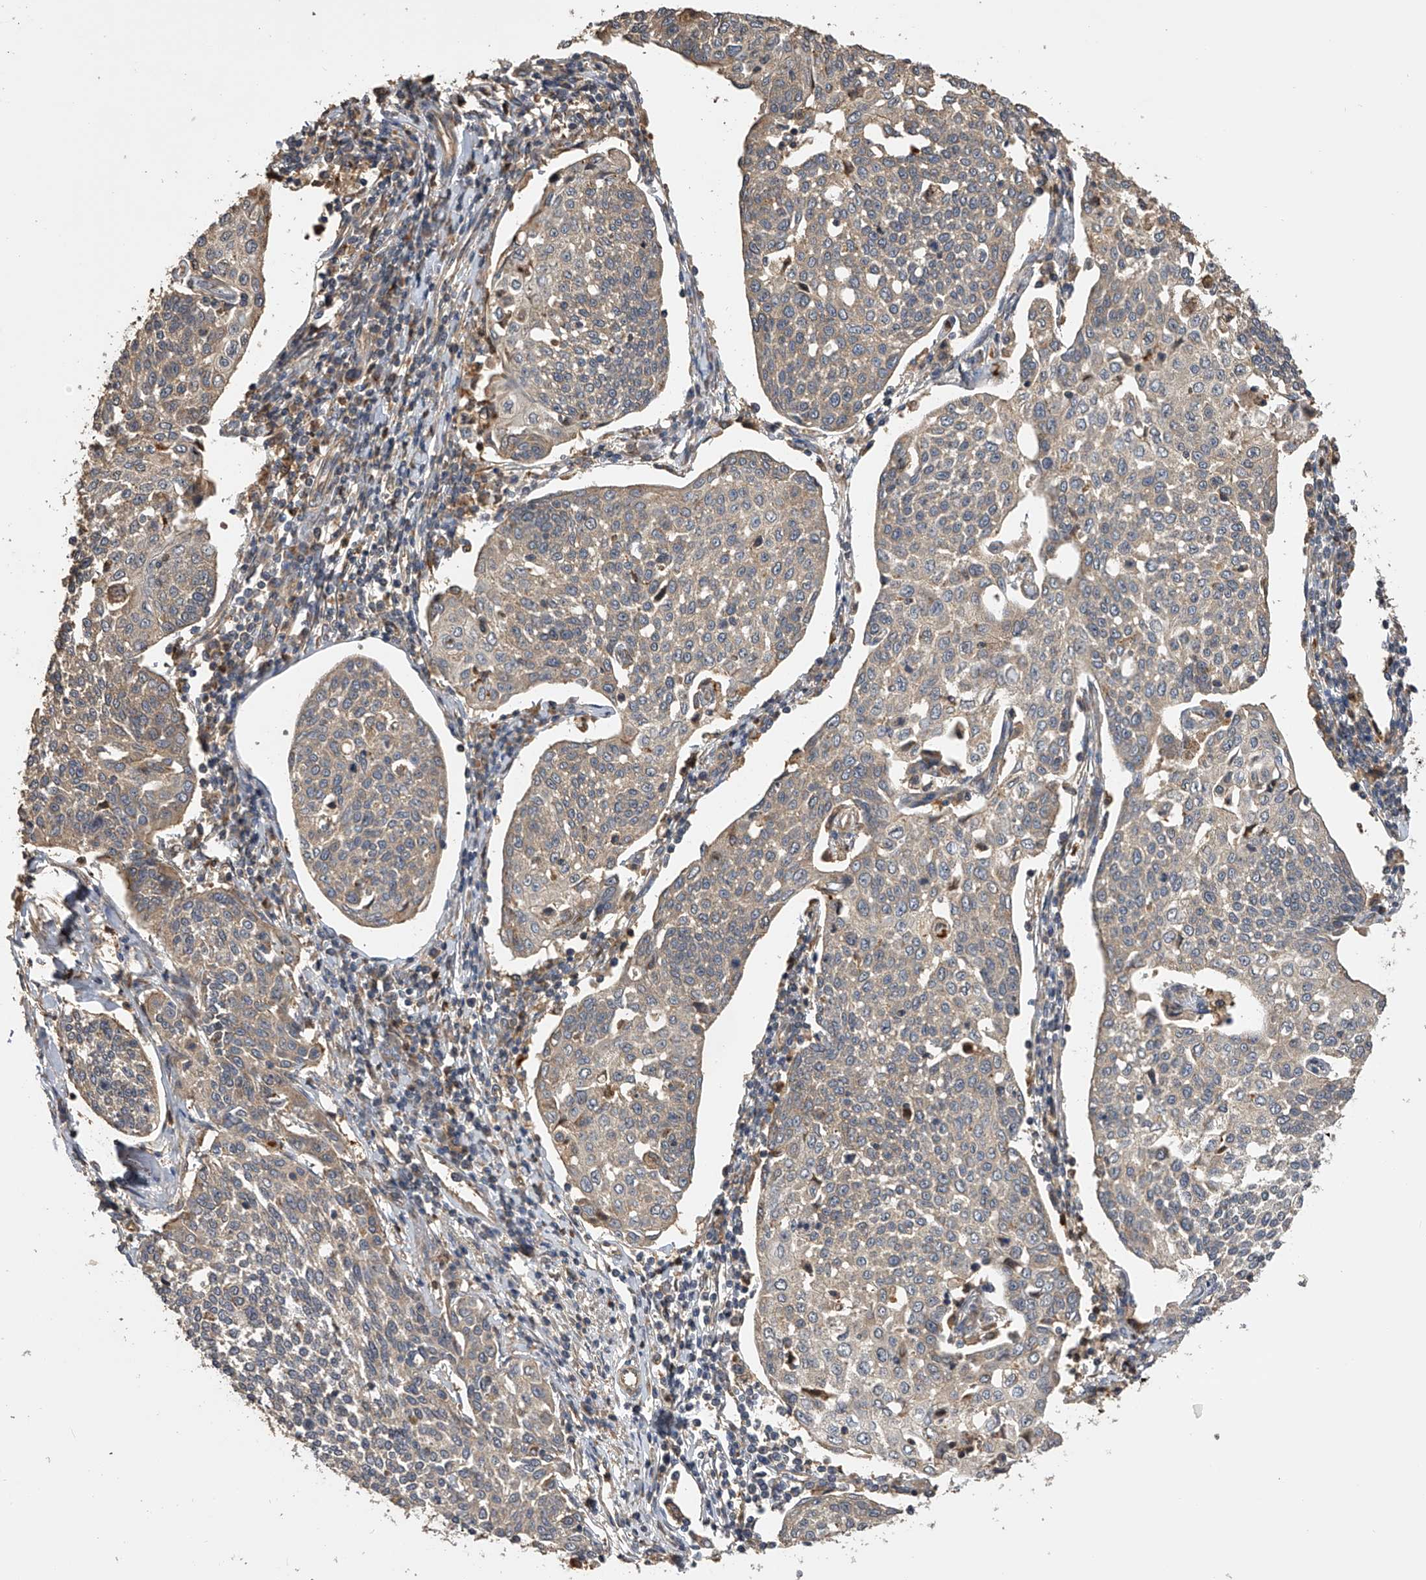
{"staining": {"intensity": "weak", "quantity": ">75%", "location": "cytoplasmic/membranous"}, "tissue": "cervical cancer", "cell_type": "Tumor cells", "image_type": "cancer", "snomed": [{"axis": "morphology", "description": "Squamous cell carcinoma, NOS"}, {"axis": "topography", "description": "Cervix"}], "caption": "This photomicrograph exhibits IHC staining of human cervical cancer (squamous cell carcinoma), with low weak cytoplasmic/membranous staining in about >75% of tumor cells.", "gene": "PTPRA", "patient": {"sex": "female", "age": 34}}